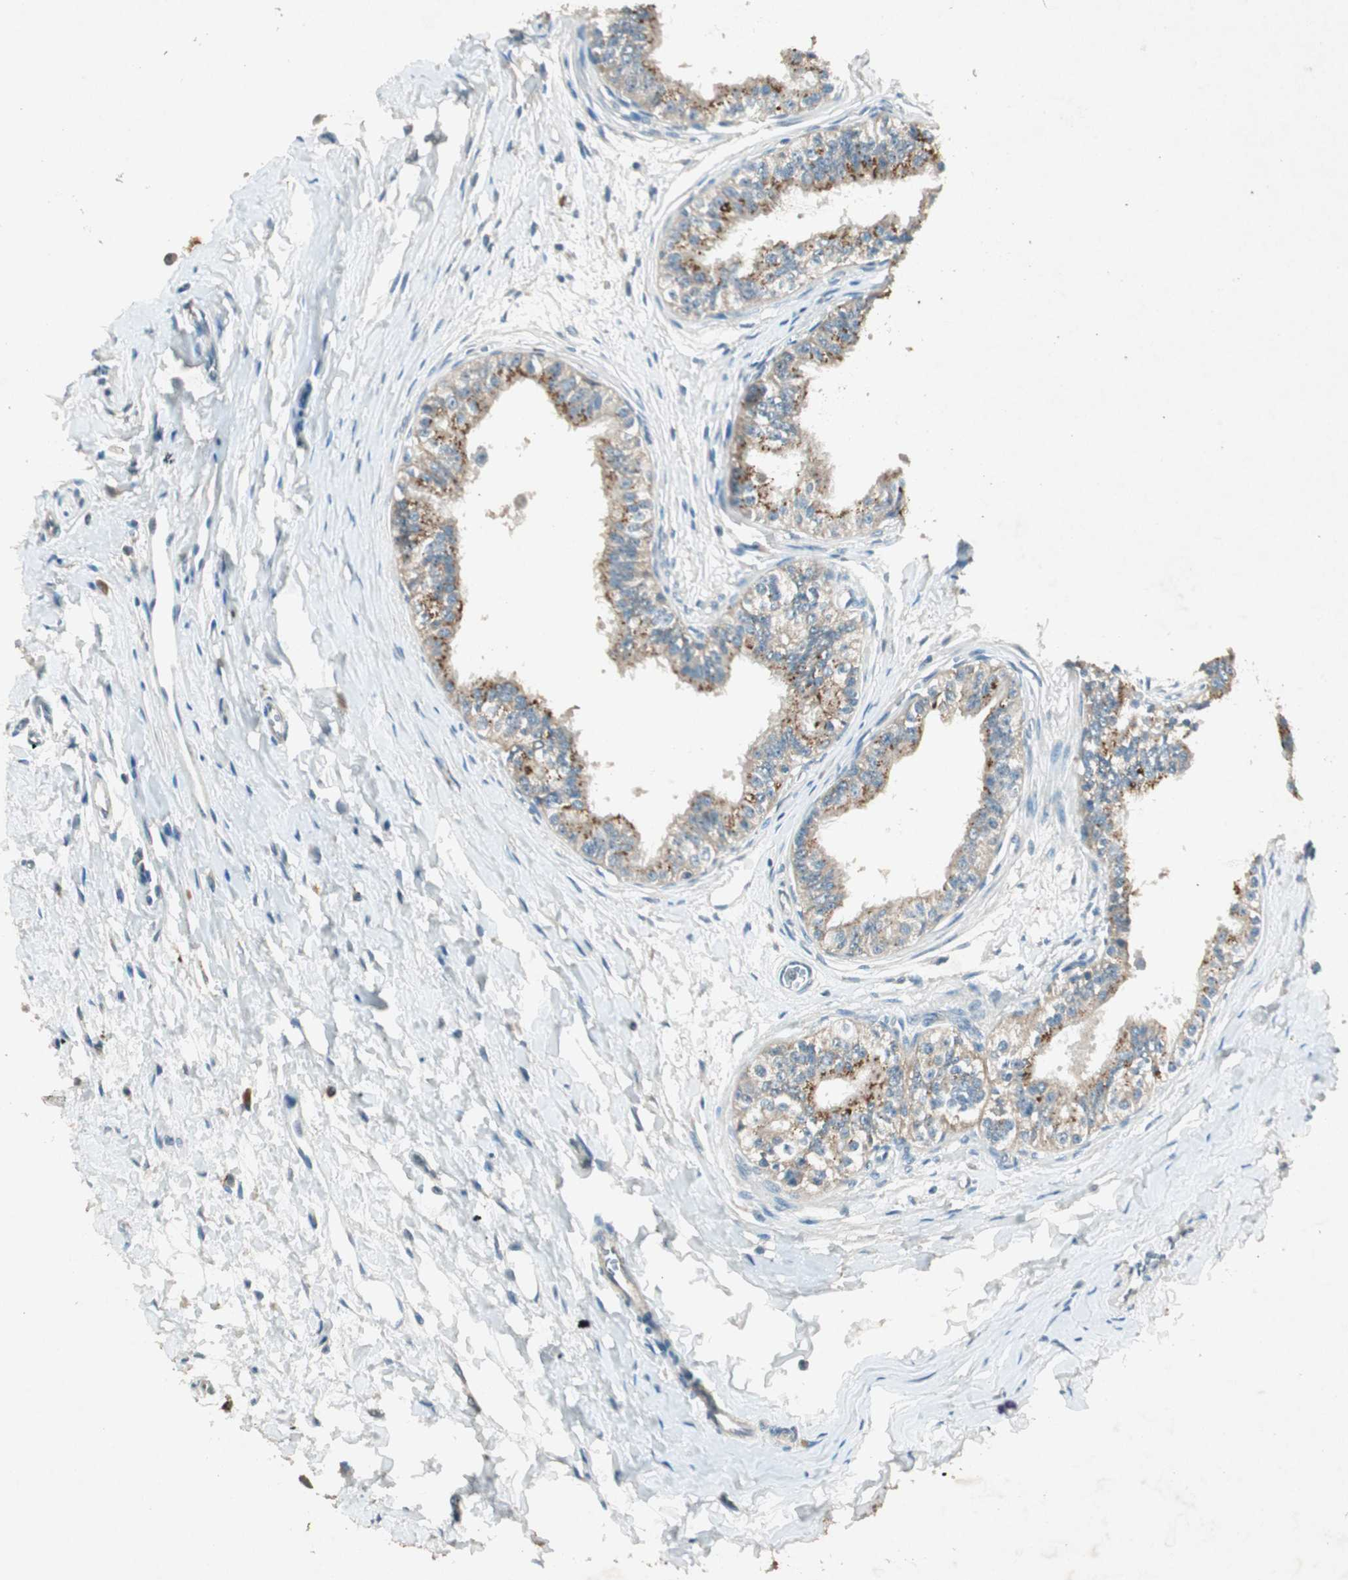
{"staining": {"intensity": "moderate", "quantity": ">75%", "location": "cytoplasmic/membranous"}, "tissue": "epididymis", "cell_type": "Glandular cells", "image_type": "normal", "snomed": [{"axis": "morphology", "description": "Normal tissue, NOS"}, {"axis": "morphology", "description": "Adenocarcinoma, metastatic, NOS"}, {"axis": "topography", "description": "Testis"}, {"axis": "topography", "description": "Epididymis"}], "caption": "IHC histopathology image of benign epididymis: human epididymis stained using immunohistochemistry displays medium levels of moderate protein expression localized specifically in the cytoplasmic/membranous of glandular cells, appearing as a cytoplasmic/membranous brown color.", "gene": "NKAIN1", "patient": {"sex": "male", "age": 26}}